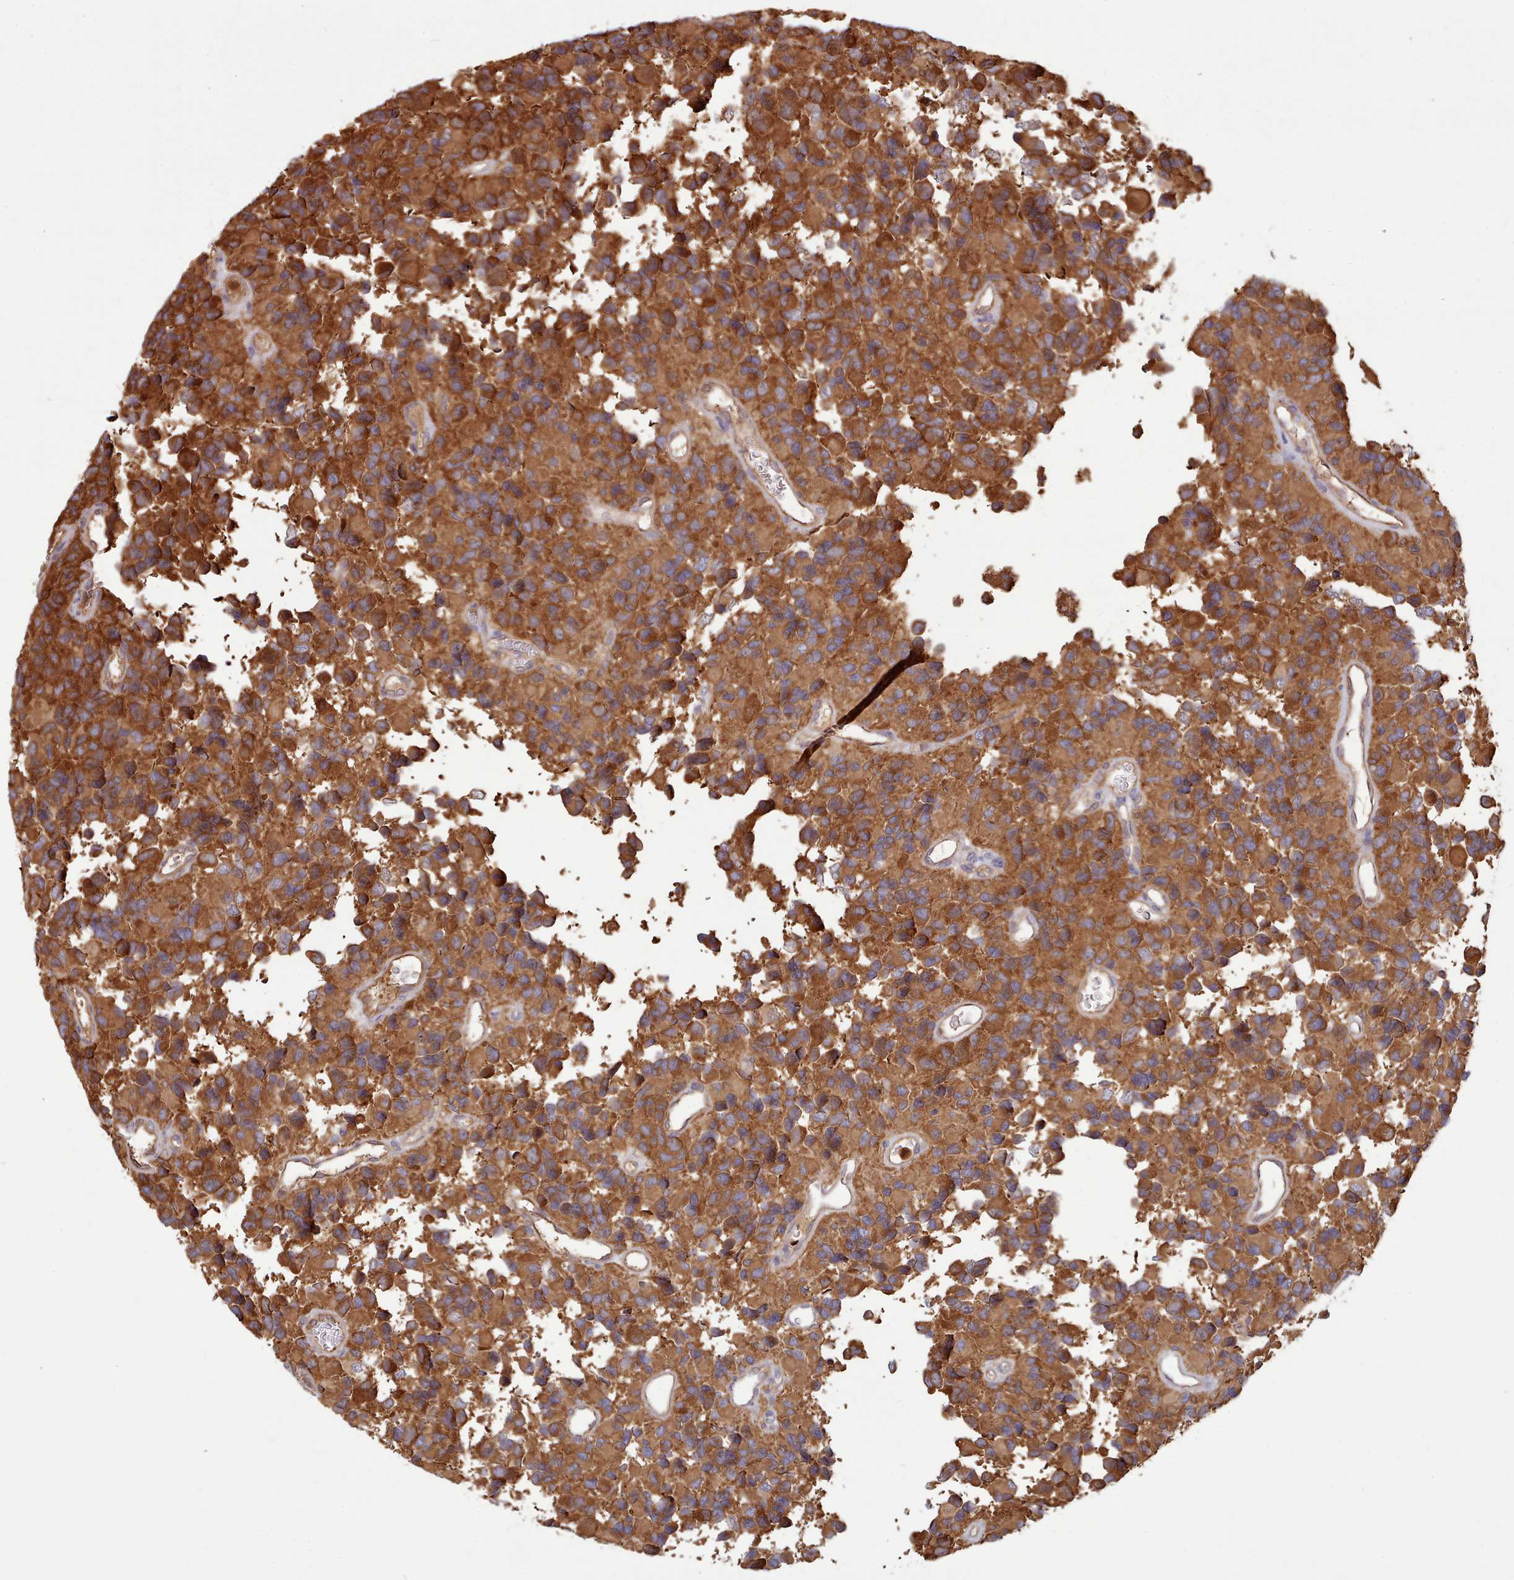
{"staining": {"intensity": "moderate", "quantity": ">75%", "location": "cytoplasmic/membranous"}, "tissue": "glioma", "cell_type": "Tumor cells", "image_type": "cancer", "snomed": [{"axis": "morphology", "description": "Glioma, malignant, High grade"}, {"axis": "topography", "description": "Brain"}], "caption": "Tumor cells display medium levels of moderate cytoplasmic/membranous positivity in about >75% of cells in malignant glioma (high-grade).", "gene": "SLC4A9", "patient": {"sex": "male", "age": 77}}